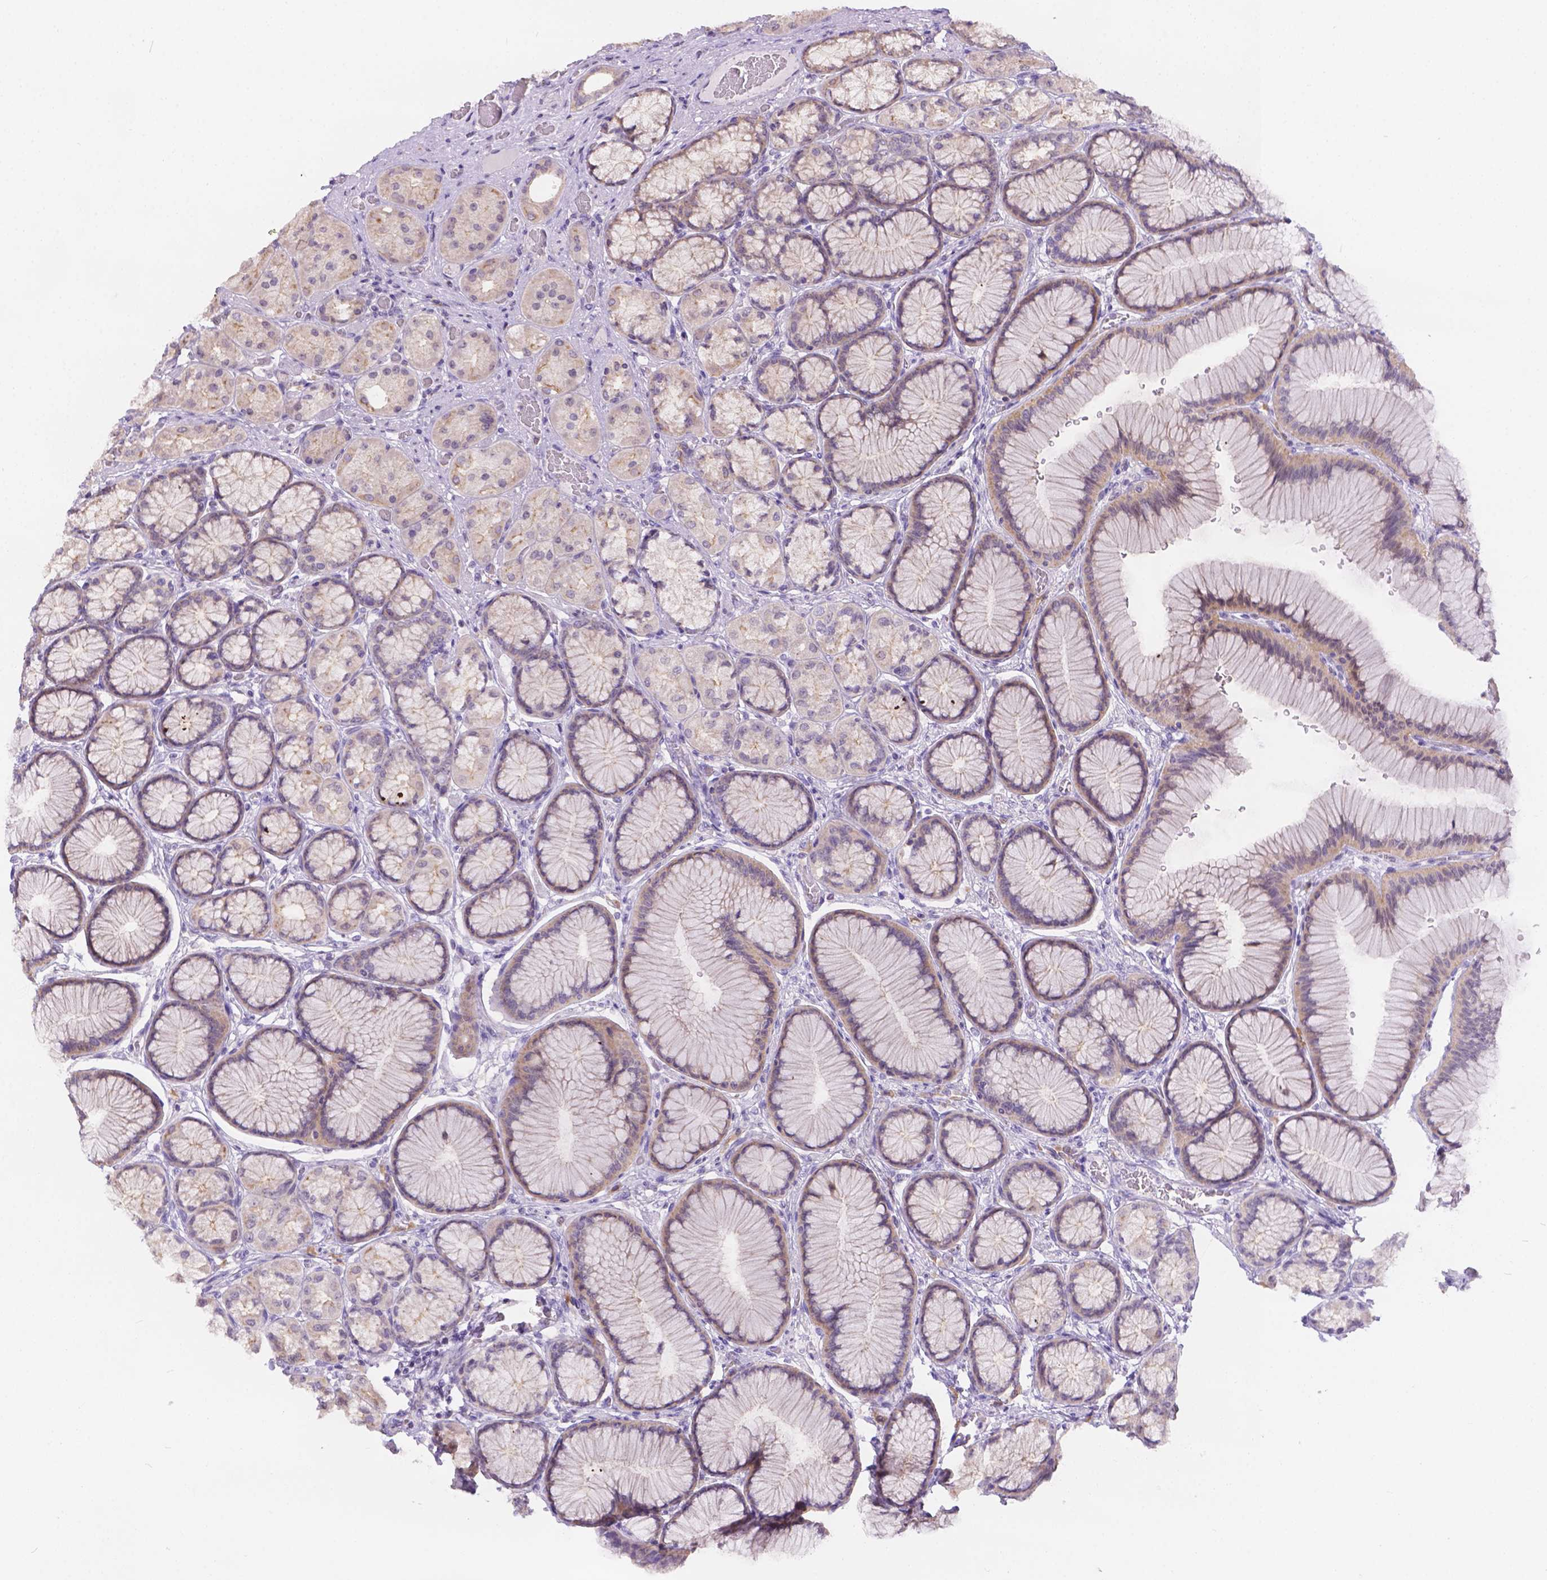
{"staining": {"intensity": "weak", "quantity": "<25%", "location": "cytoplasmic/membranous"}, "tissue": "stomach", "cell_type": "Glandular cells", "image_type": "normal", "snomed": [{"axis": "morphology", "description": "Normal tissue, NOS"}, {"axis": "morphology", "description": "Adenocarcinoma, NOS"}, {"axis": "morphology", "description": "Adenocarcinoma, High grade"}, {"axis": "topography", "description": "Stomach, upper"}, {"axis": "topography", "description": "Stomach"}], "caption": "Unremarkable stomach was stained to show a protein in brown. There is no significant staining in glandular cells.", "gene": "CD96", "patient": {"sex": "female", "age": 65}}